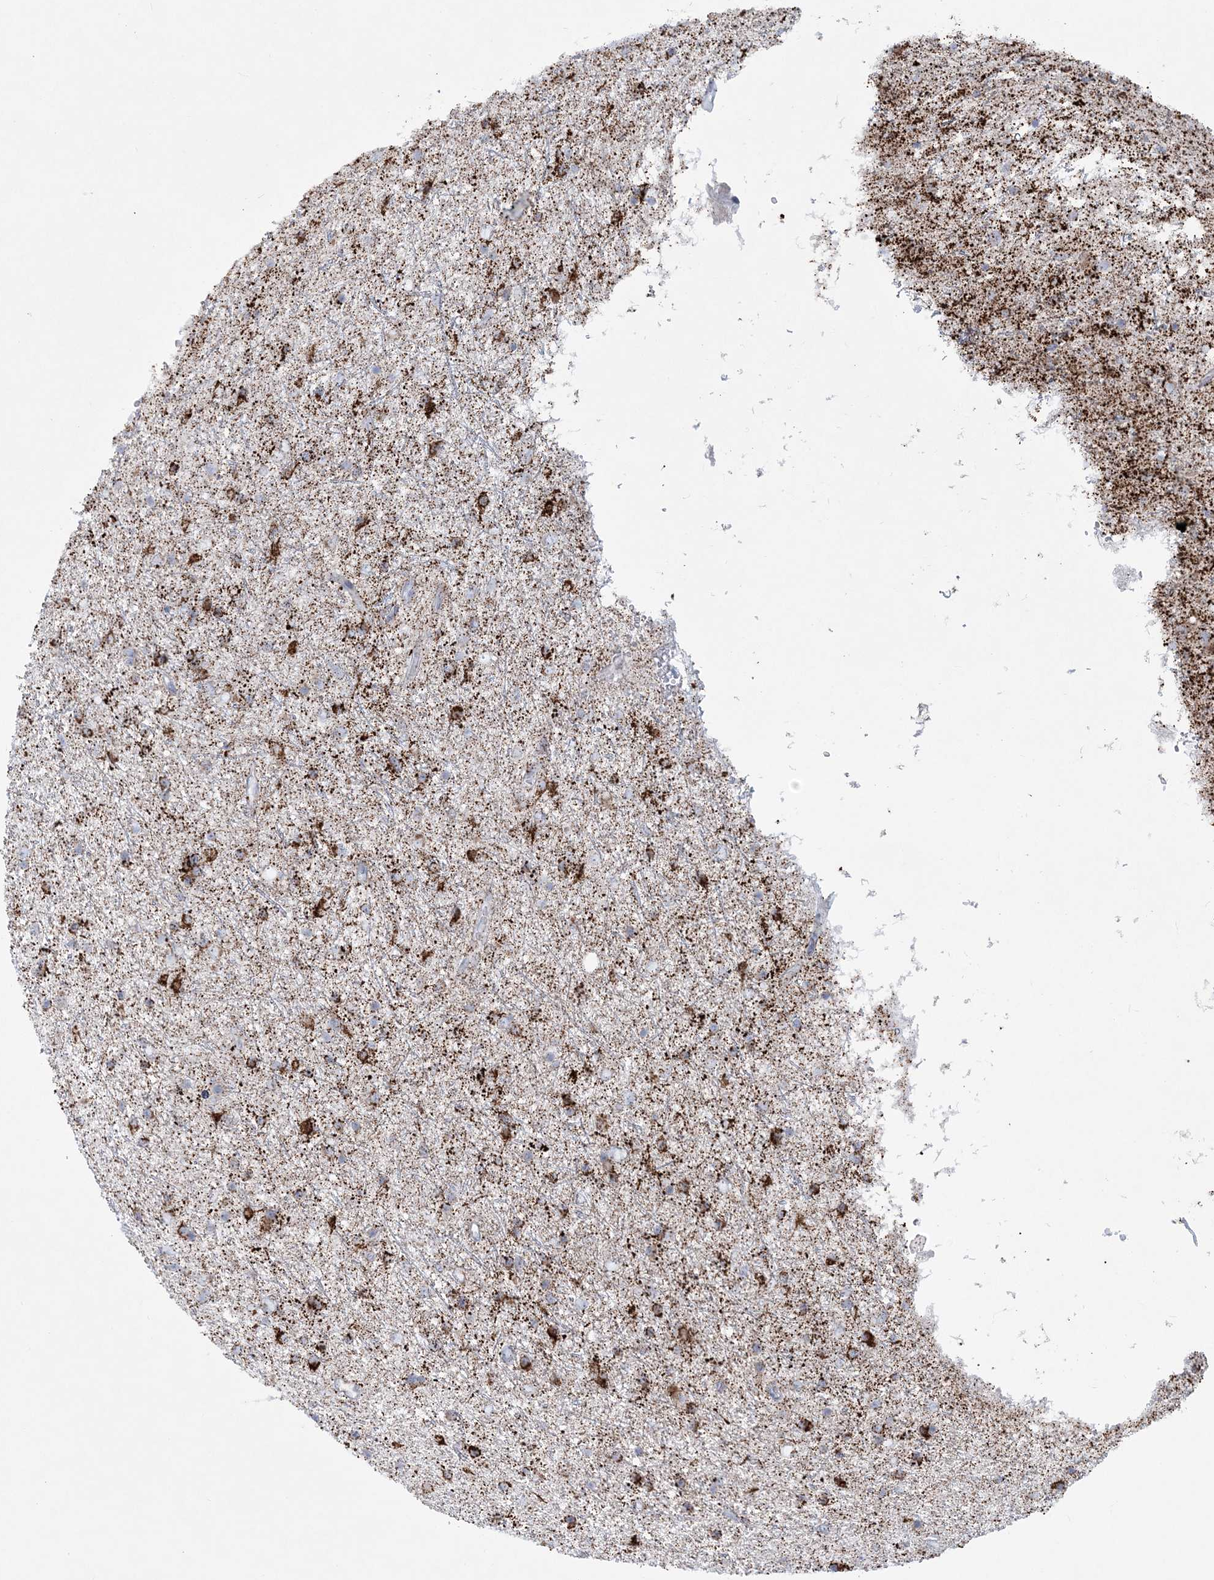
{"staining": {"intensity": "negative", "quantity": "none", "location": "none"}, "tissue": "glioma", "cell_type": "Tumor cells", "image_type": "cancer", "snomed": [{"axis": "morphology", "description": "Glioma, malignant, Low grade"}, {"axis": "topography", "description": "Cerebral cortex"}], "caption": "Immunohistochemical staining of human glioma displays no significant positivity in tumor cells.", "gene": "TBC1D7", "patient": {"sex": "female", "age": 39}}